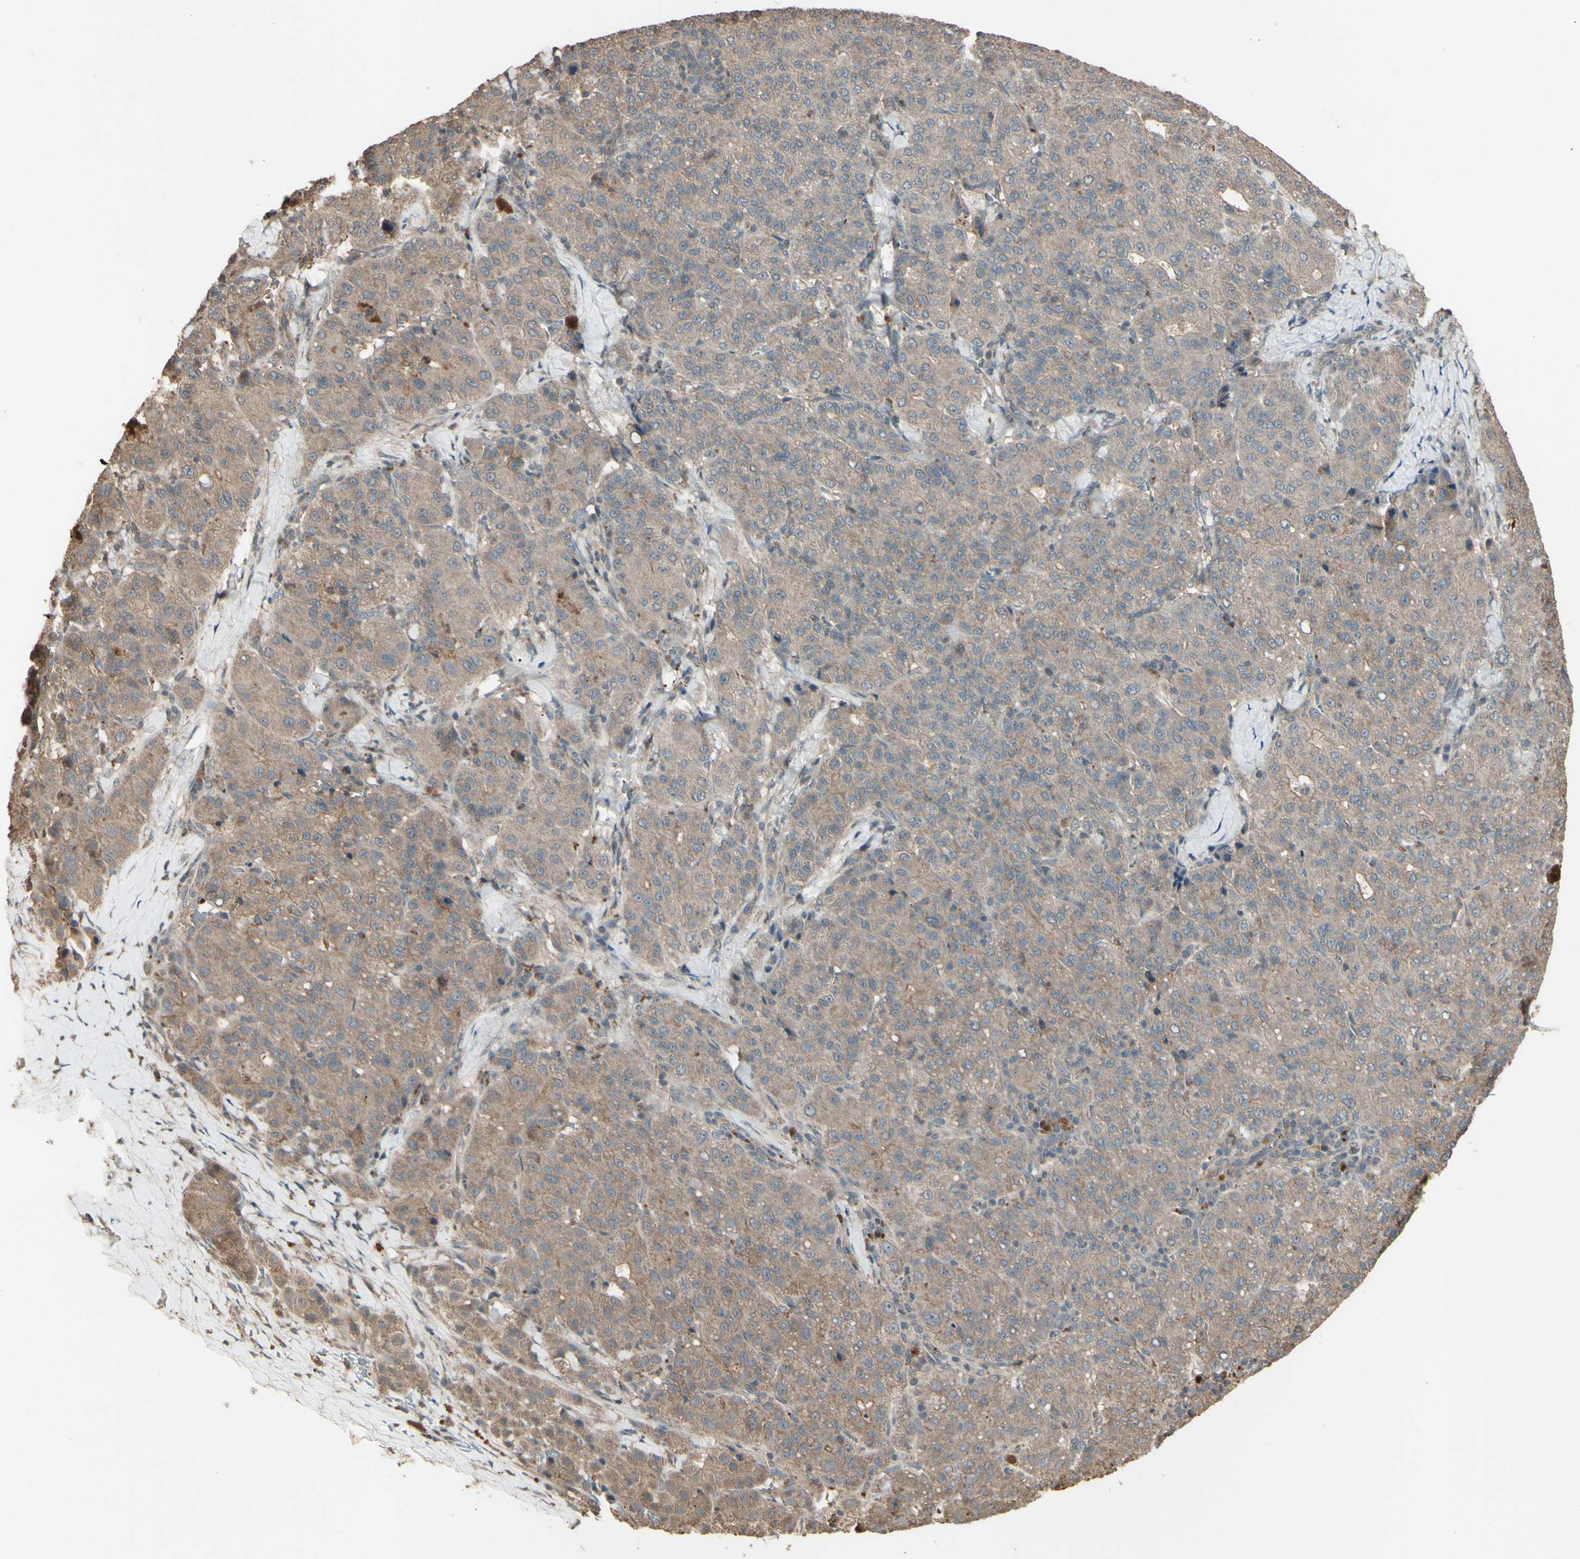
{"staining": {"intensity": "moderate", "quantity": ">75%", "location": "cytoplasmic/membranous"}, "tissue": "liver cancer", "cell_type": "Tumor cells", "image_type": "cancer", "snomed": [{"axis": "morphology", "description": "Carcinoma, Hepatocellular, NOS"}, {"axis": "topography", "description": "Liver"}], "caption": "Protein expression analysis of hepatocellular carcinoma (liver) shows moderate cytoplasmic/membranous staining in approximately >75% of tumor cells.", "gene": "GNAS", "patient": {"sex": "male", "age": 65}}